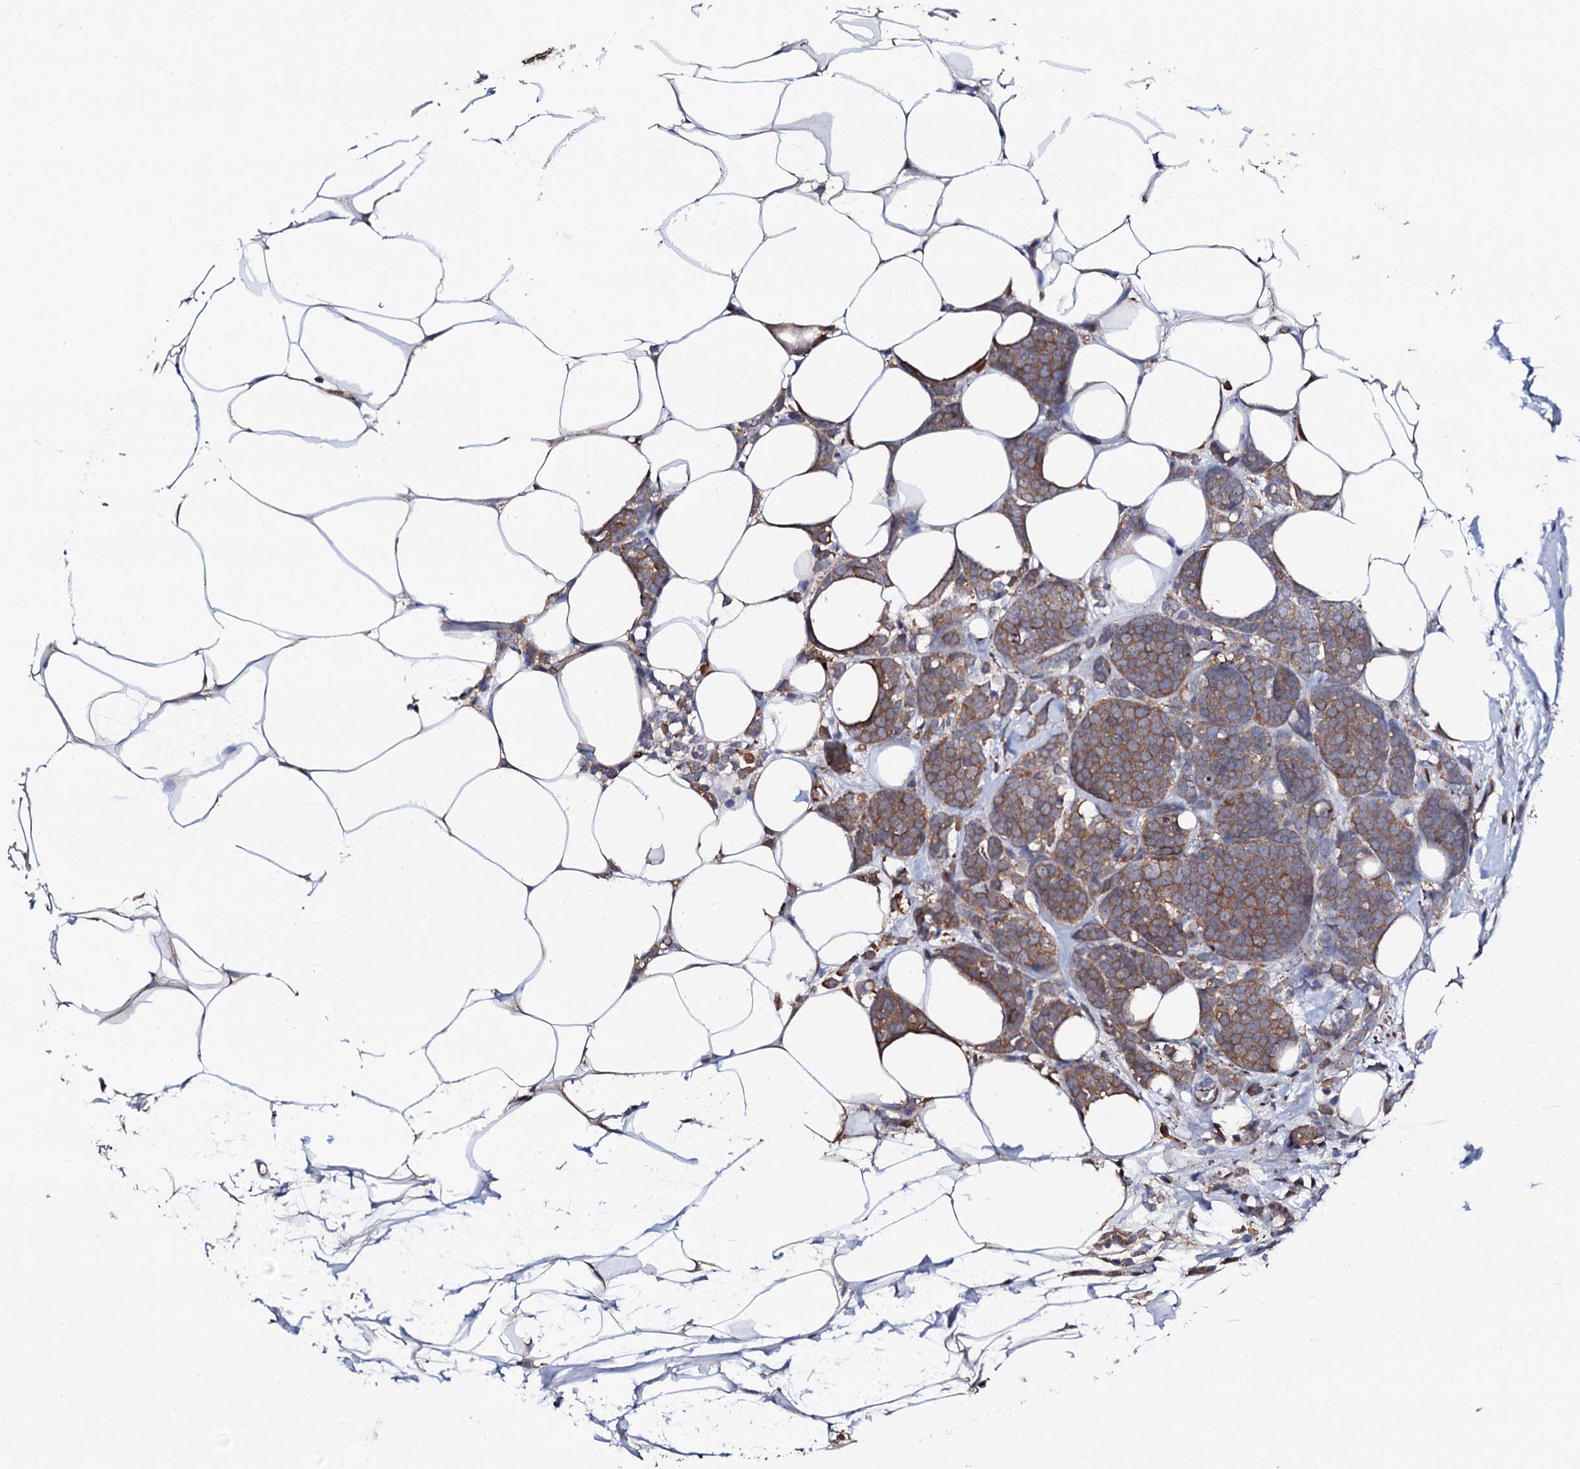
{"staining": {"intensity": "moderate", "quantity": ">75%", "location": "cytoplasmic/membranous"}, "tissue": "breast cancer", "cell_type": "Tumor cells", "image_type": "cancer", "snomed": [{"axis": "morphology", "description": "Lobular carcinoma"}, {"axis": "topography", "description": "Breast"}], "caption": "Lobular carcinoma (breast) stained for a protein (brown) shows moderate cytoplasmic/membranous positive positivity in approximately >75% of tumor cells.", "gene": "TCAF2", "patient": {"sex": "female", "age": 58}}